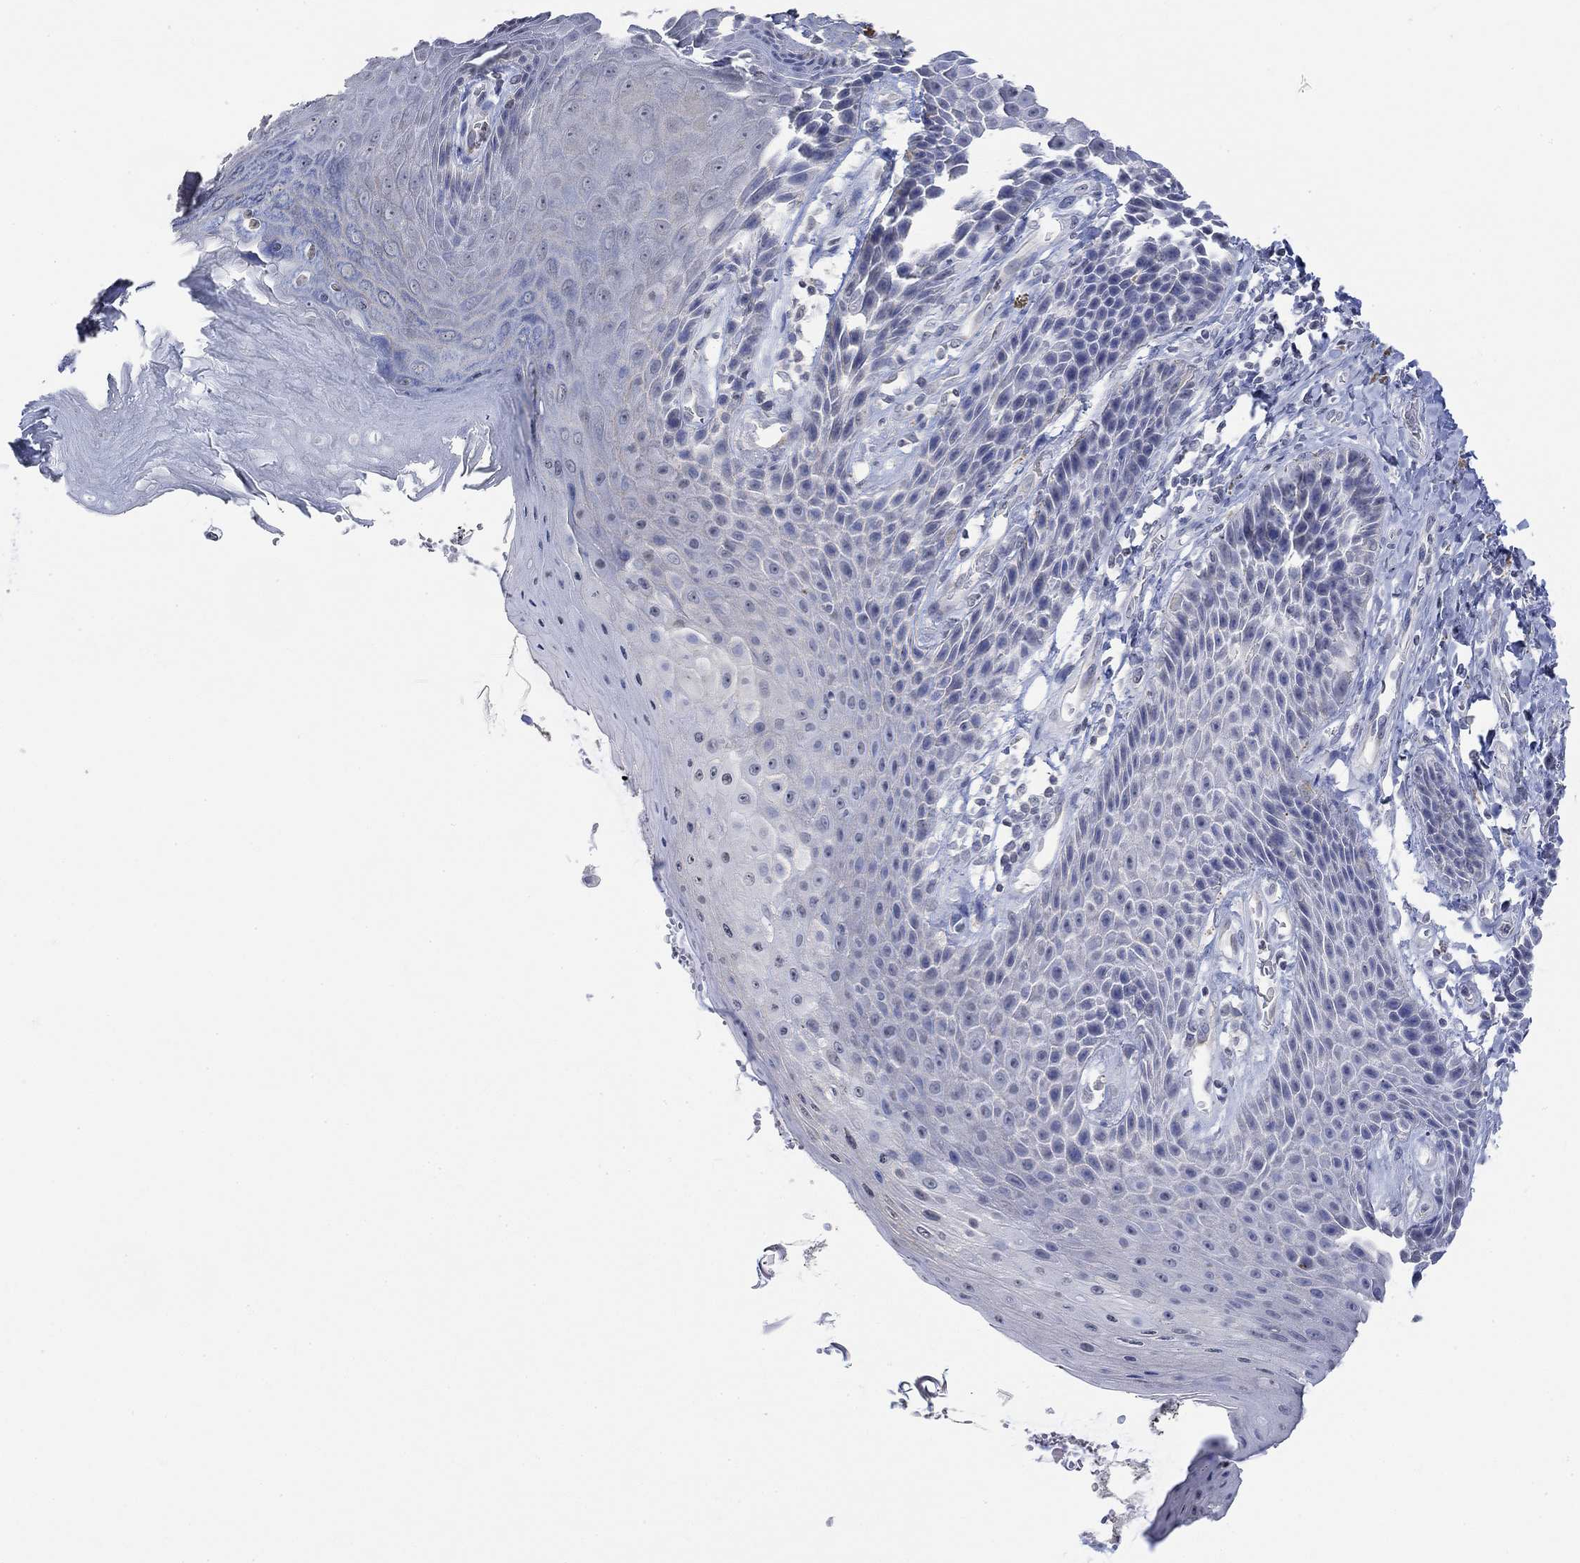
{"staining": {"intensity": "negative", "quantity": "none", "location": "none"}, "tissue": "skin", "cell_type": "Epidermal cells", "image_type": "normal", "snomed": [{"axis": "morphology", "description": "Normal tissue, NOS"}, {"axis": "topography", "description": "Skeletal muscle"}, {"axis": "topography", "description": "Anal"}, {"axis": "topography", "description": "Peripheral nerve tissue"}], "caption": "DAB (3,3'-diaminobenzidine) immunohistochemical staining of normal human skin shows no significant positivity in epidermal cells.", "gene": "TMEM255A", "patient": {"sex": "male", "age": 53}}